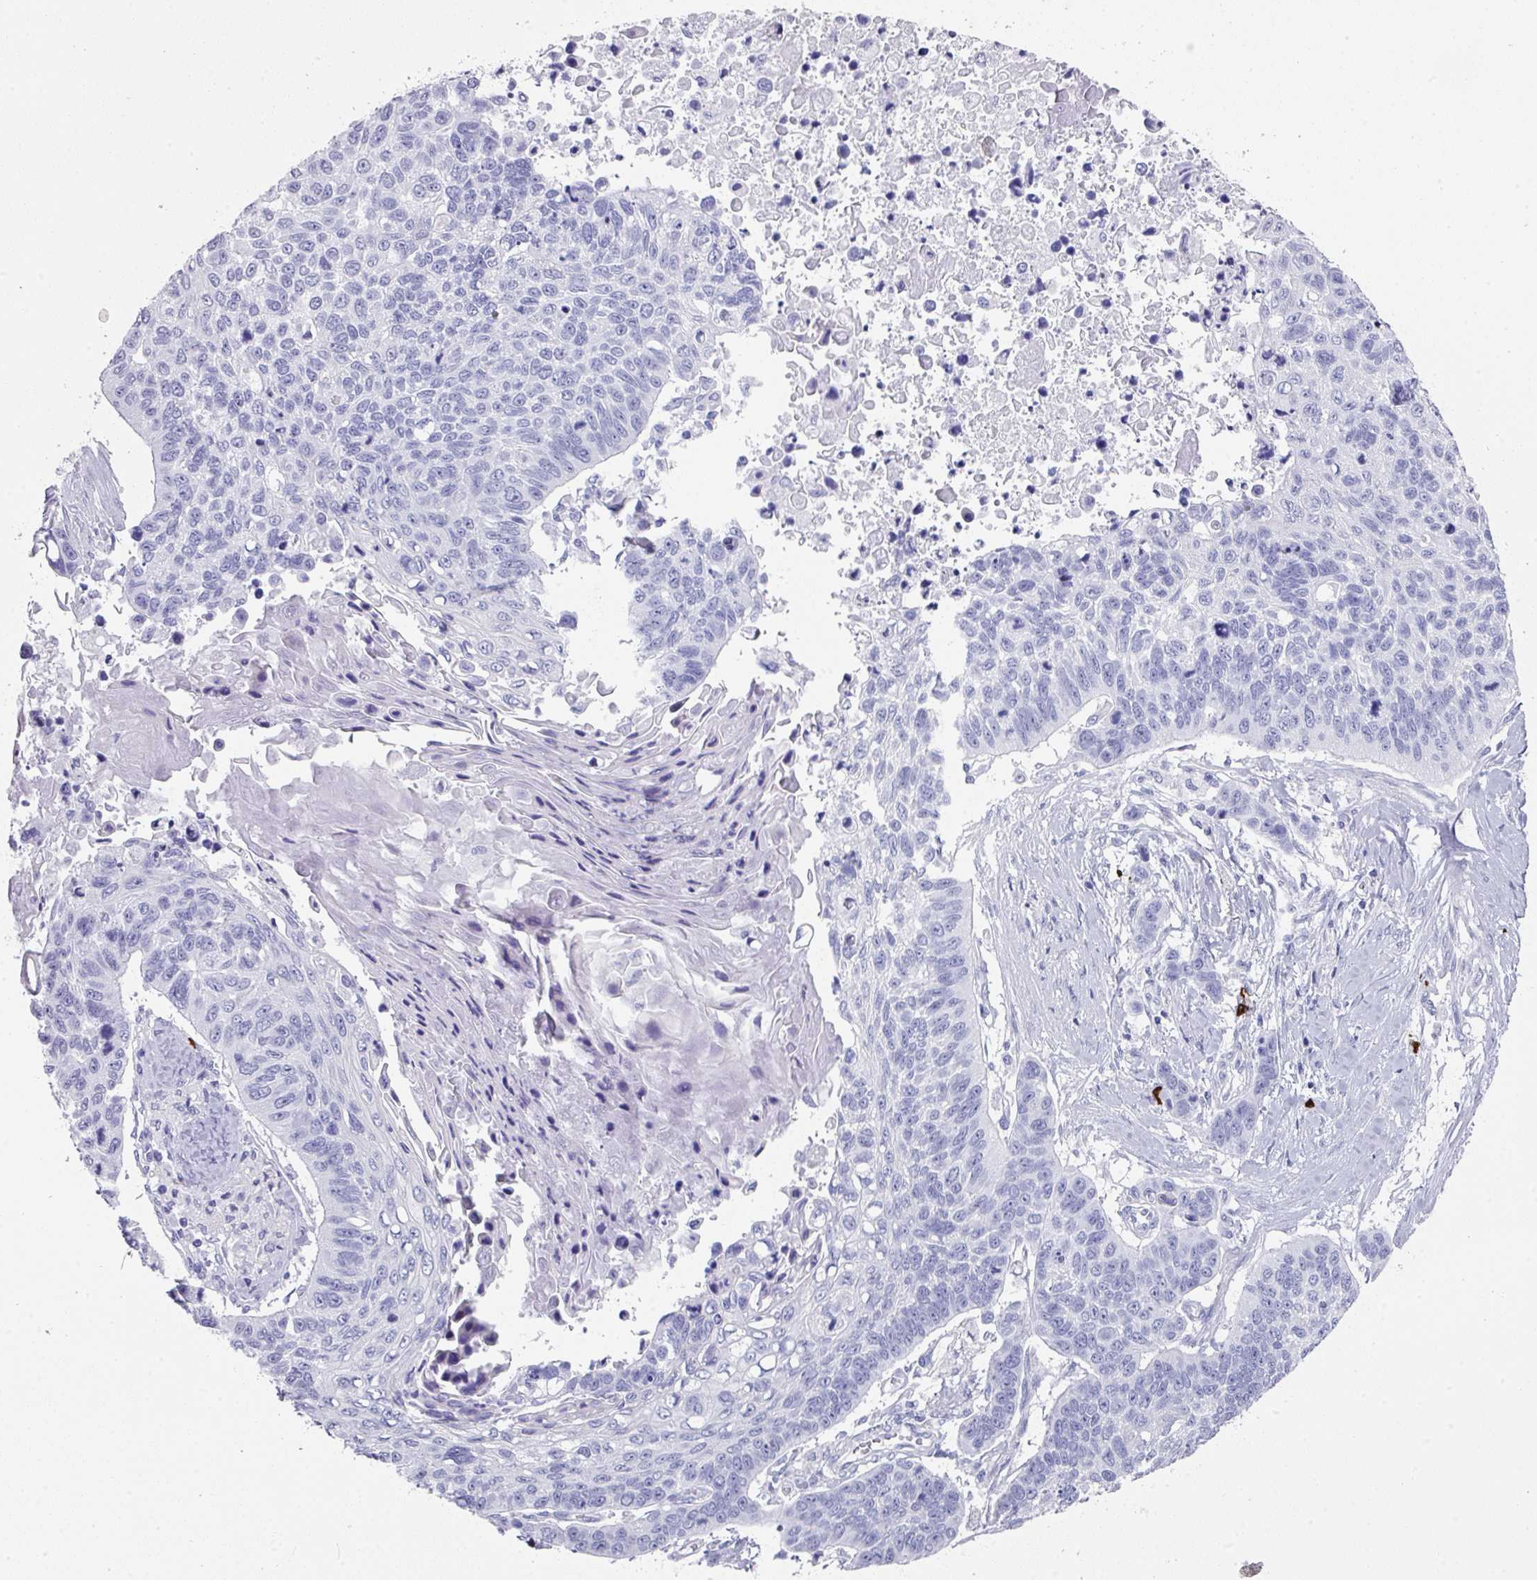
{"staining": {"intensity": "negative", "quantity": "none", "location": "none"}, "tissue": "lung cancer", "cell_type": "Tumor cells", "image_type": "cancer", "snomed": [{"axis": "morphology", "description": "Squamous cell carcinoma, NOS"}, {"axis": "topography", "description": "Lung"}], "caption": "Immunohistochemistry of human squamous cell carcinoma (lung) reveals no positivity in tumor cells. (DAB (3,3'-diaminobenzidine) immunohistochemistry with hematoxylin counter stain).", "gene": "PEX10", "patient": {"sex": "male", "age": 62}}